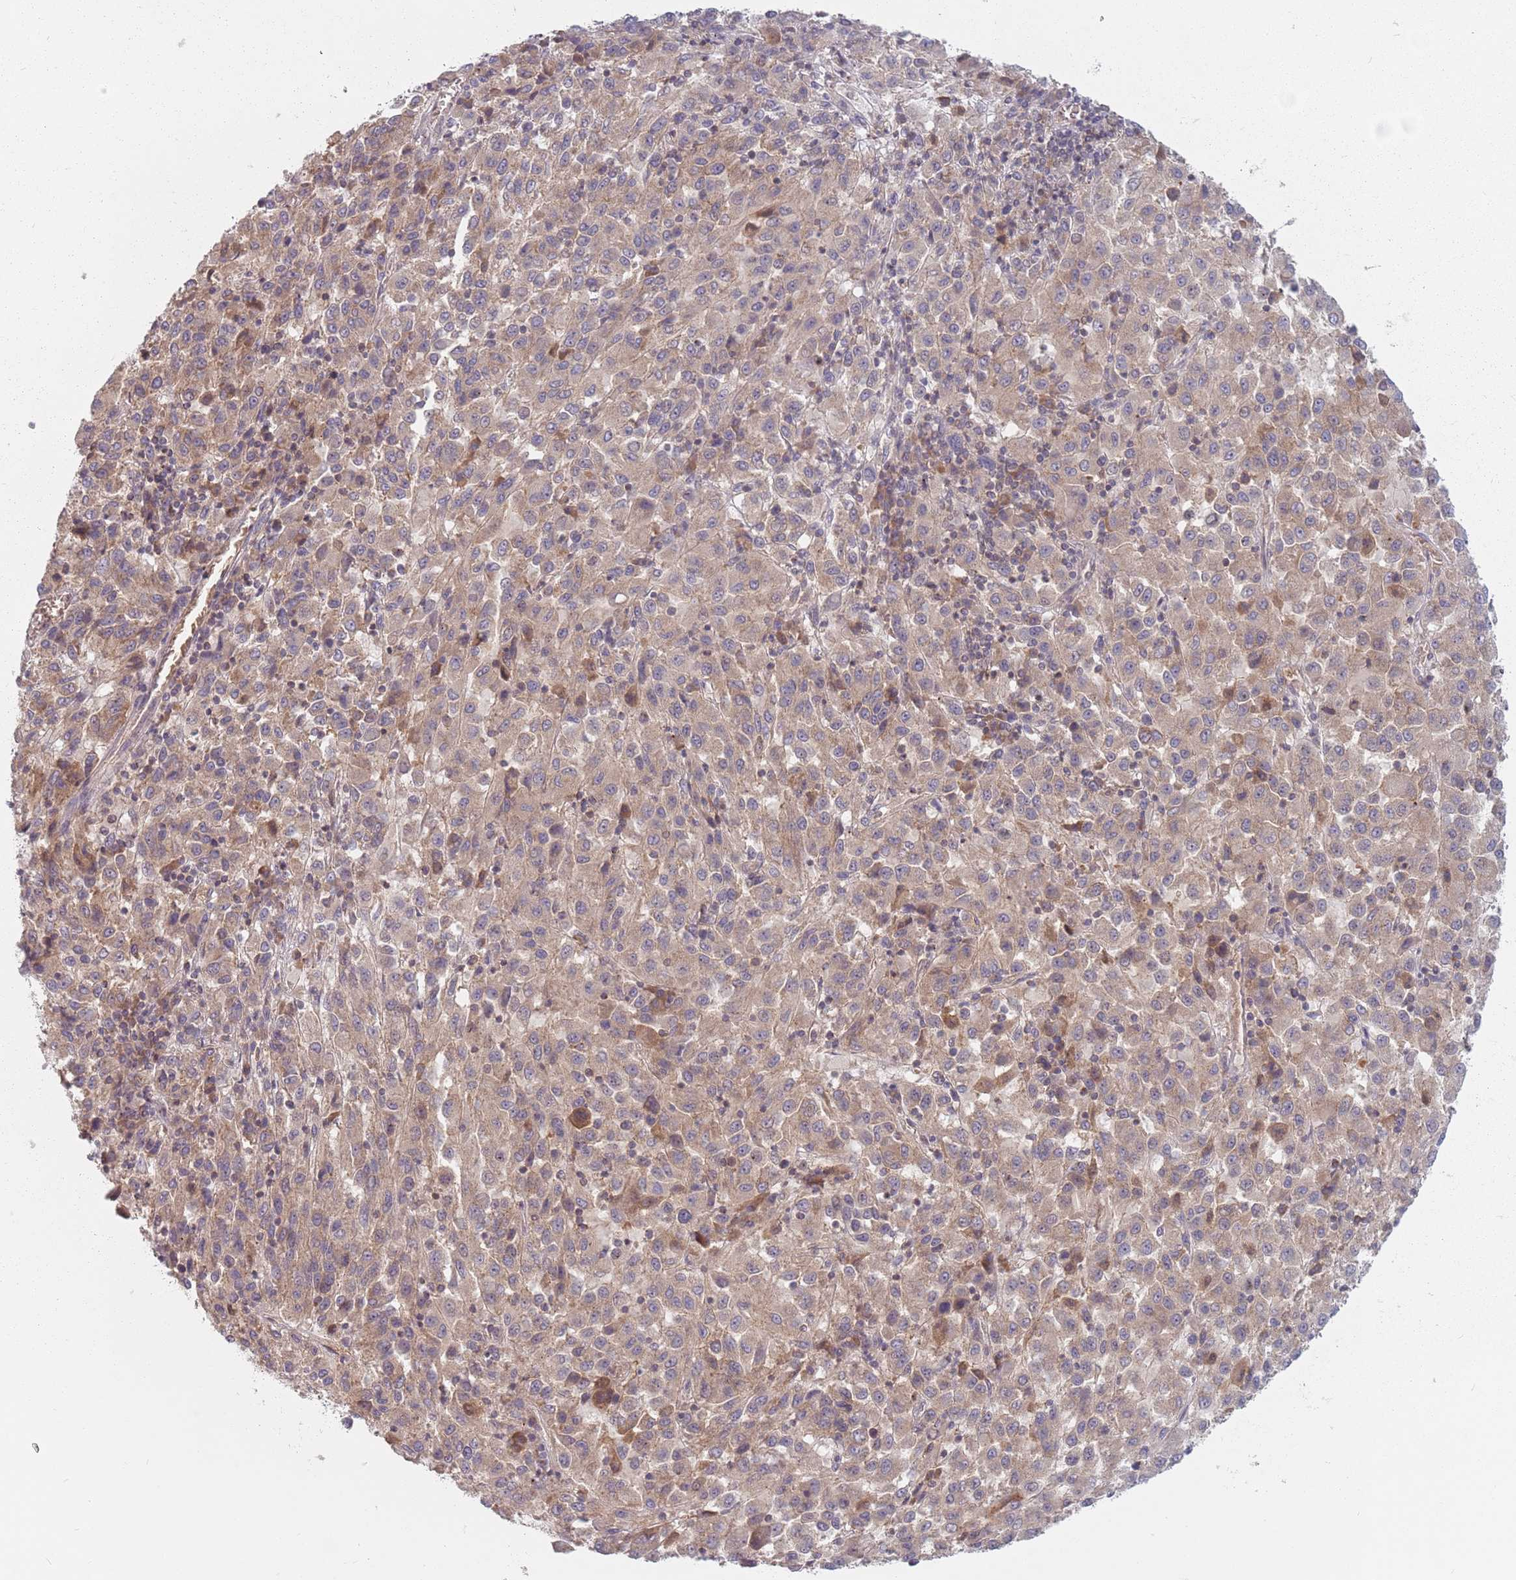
{"staining": {"intensity": "moderate", "quantity": "25%-75%", "location": "cytoplasmic/membranous"}, "tissue": "melanoma", "cell_type": "Tumor cells", "image_type": "cancer", "snomed": [{"axis": "morphology", "description": "Malignant melanoma, Metastatic site"}, {"axis": "topography", "description": "Lung"}], "caption": "Immunohistochemical staining of malignant melanoma (metastatic site) shows medium levels of moderate cytoplasmic/membranous staining in about 25%-75% of tumor cells. The staining was performed using DAB, with brown indicating positive protein expression. Nuclei are stained blue with hematoxylin.", "gene": "ASB13", "patient": {"sex": "male", "age": 64}}